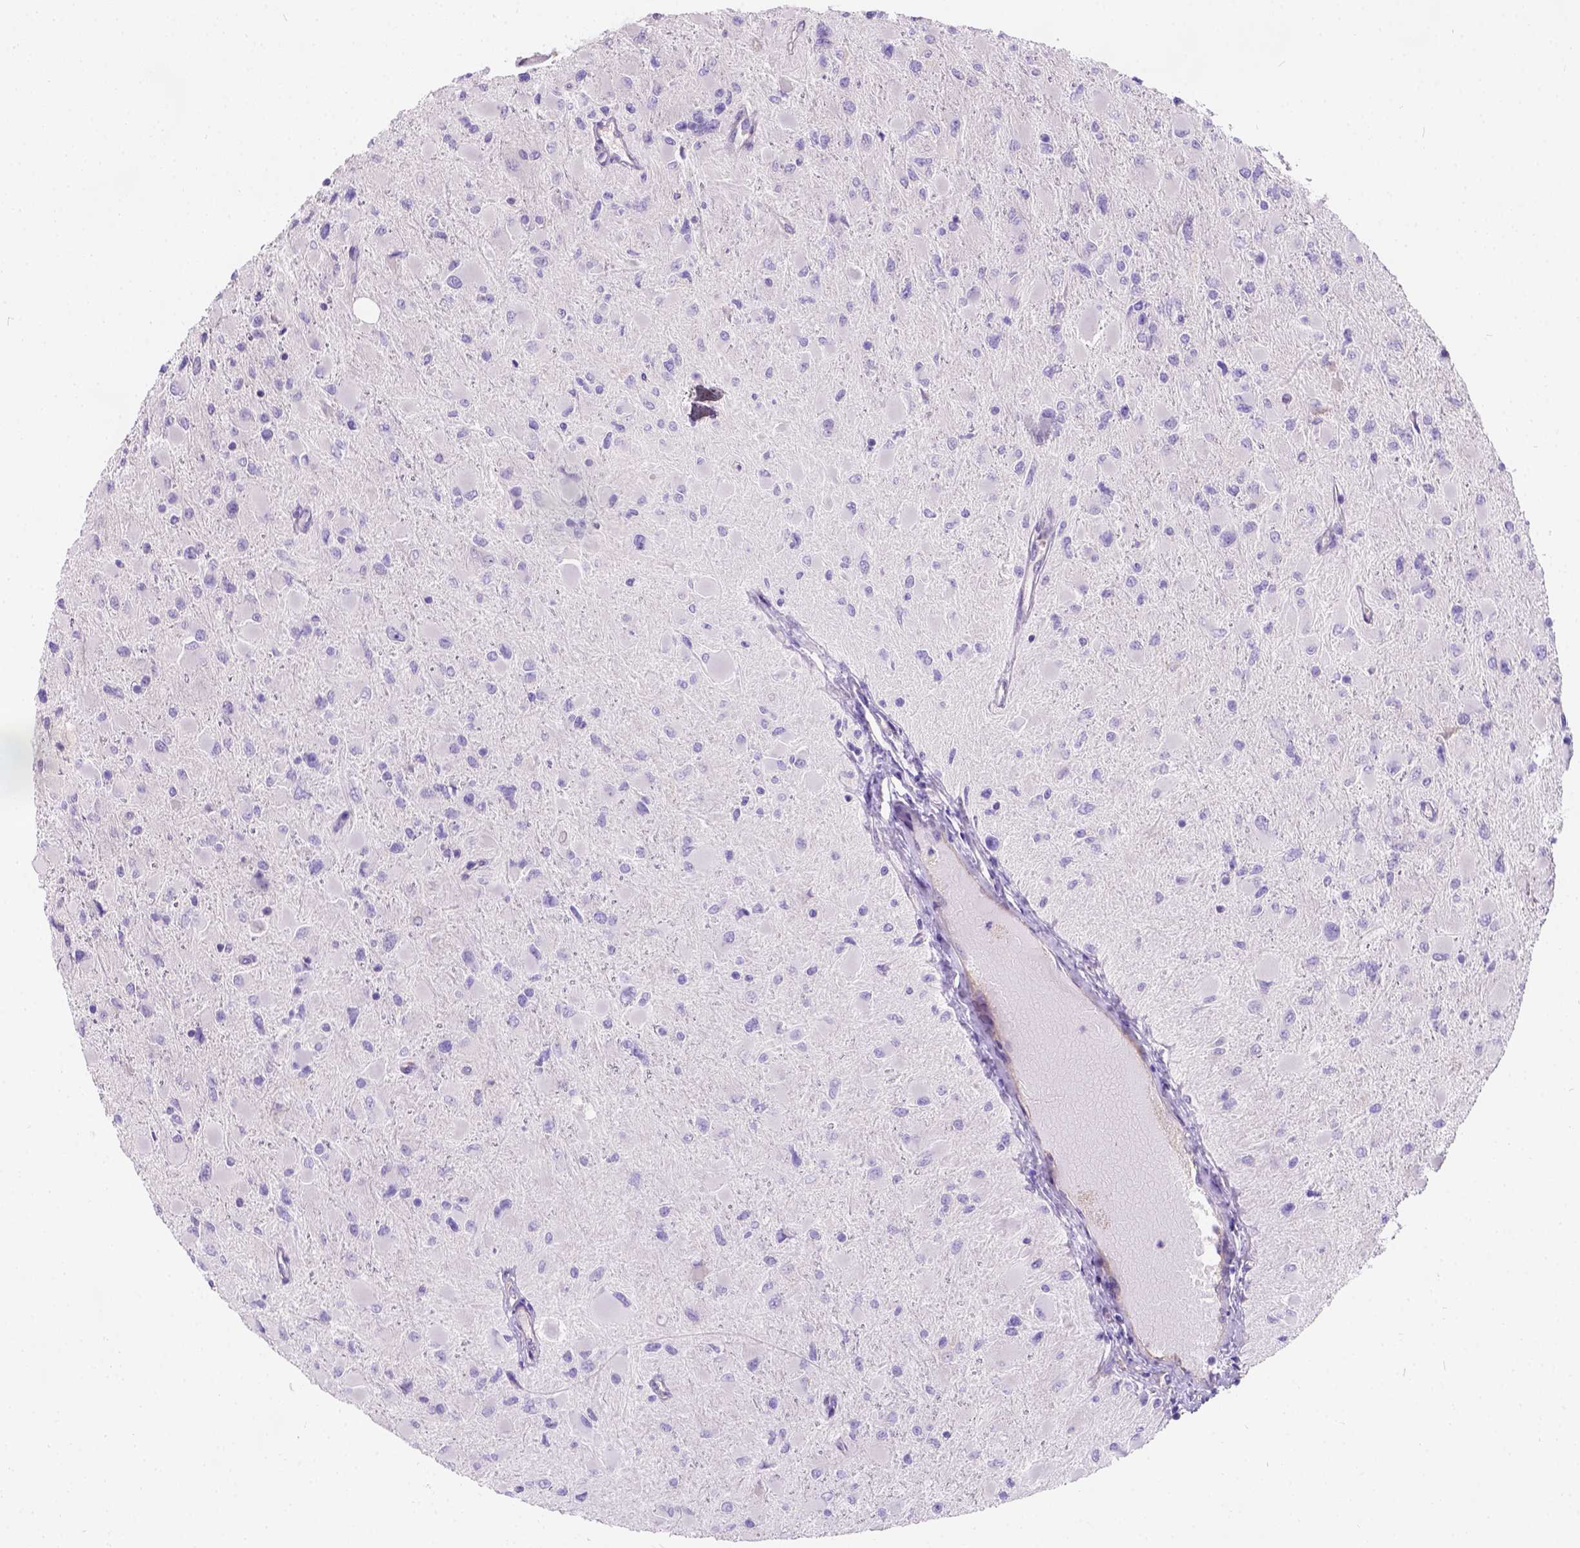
{"staining": {"intensity": "negative", "quantity": "none", "location": "none"}, "tissue": "glioma", "cell_type": "Tumor cells", "image_type": "cancer", "snomed": [{"axis": "morphology", "description": "Glioma, malignant, High grade"}, {"axis": "topography", "description": "Cerebral cortex"}], "caption": "DAB (3,3'-diaminobenzidine) immunohistochemical staining of high-grade glioma (malignant) shows no significant positivity in tumor cells. (Stains: DAB (3,3'-diaminobenzidine) immunohistochemistry with hematoxylin counter stain, Microscopy: brightfield microscopy at high magnification).", "gene": "PHF7", "patient": {"sex": "female", "age": 36}}